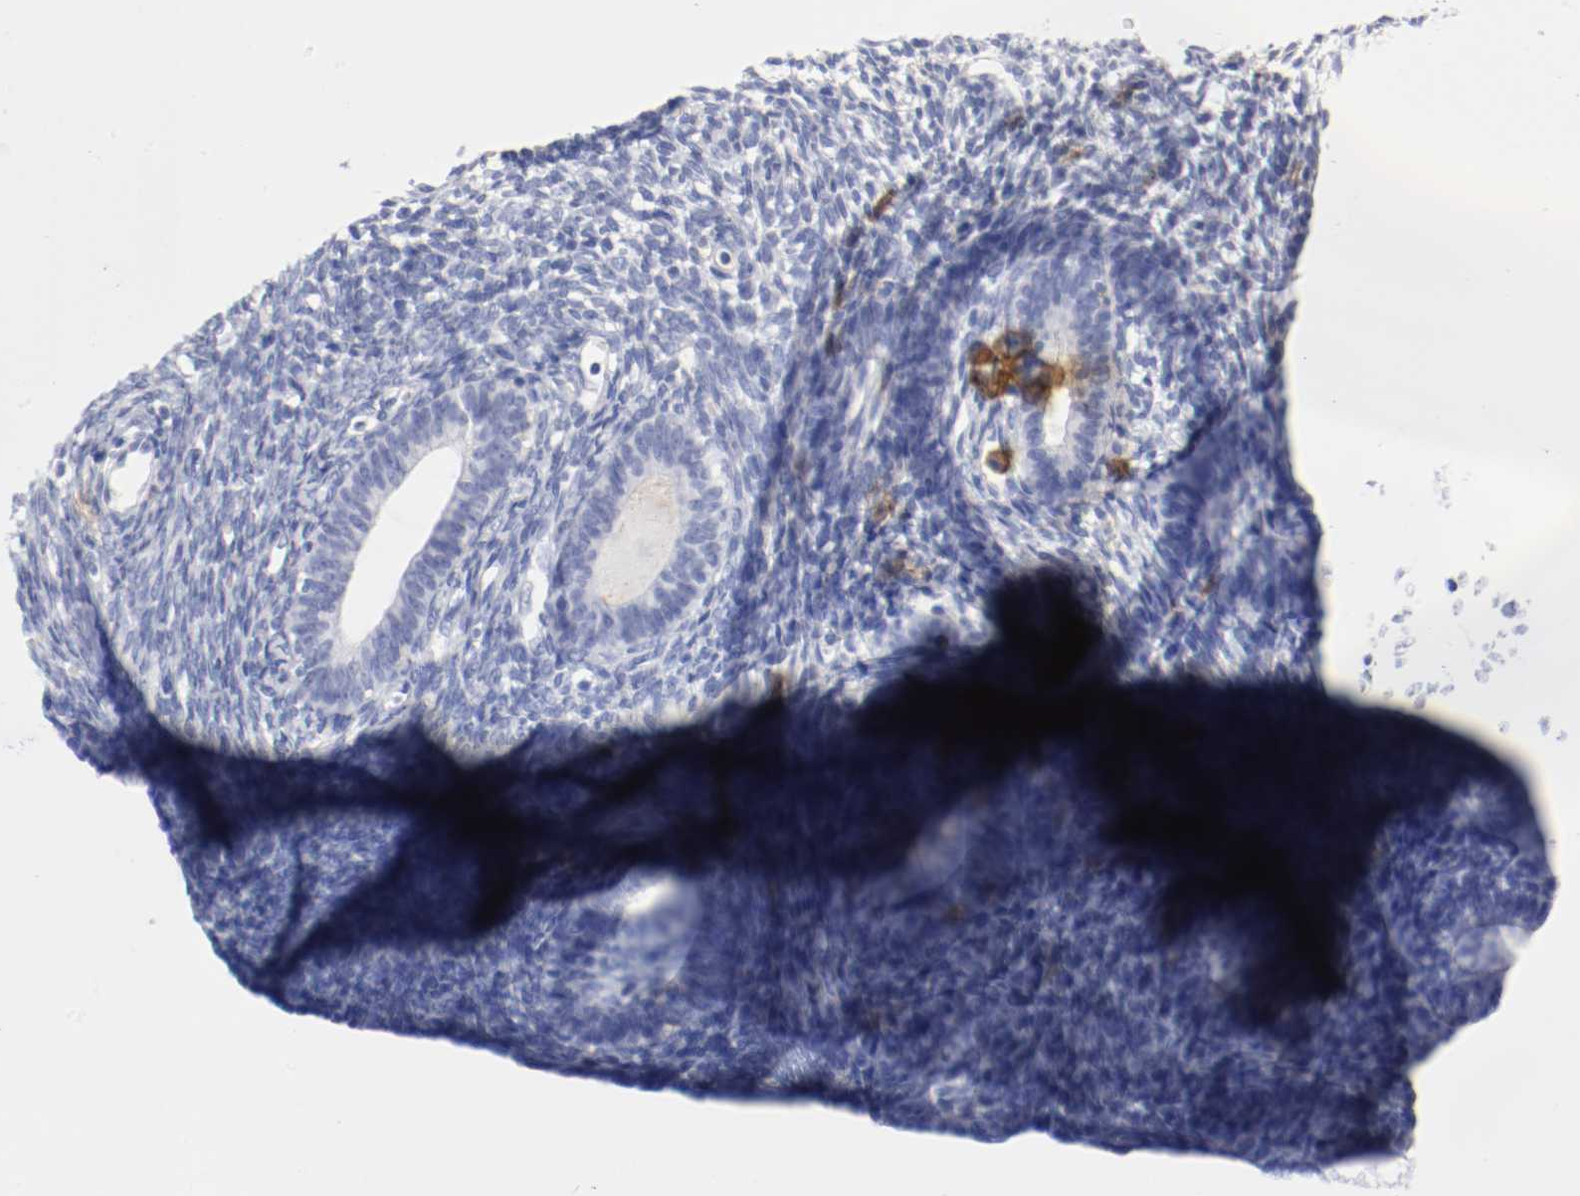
{"staining": {"intensity": "negative", "quantity": "none", "location": "none"}, "tissue": "endometrium", "cell_type": "Cells in endometrial stroma", "image_type": "normal", "snomed": [{"axis": "morphology", "description": "Normal tissue, NOS"}, {"axis": "topography", "description": "Endometrium"}], "caption": "The histopathology image reveals no significant expression in cells in endometrial stroma of endometrium. (Stains: DAB (3,3'-diaminobenzidine) immunohistochemistry with hematoxylin counter stain, Microscopy: brightfield microscopy at high magnification).", "gene": "ITGAX", "patient": {"sex": "female", "age": 57}}